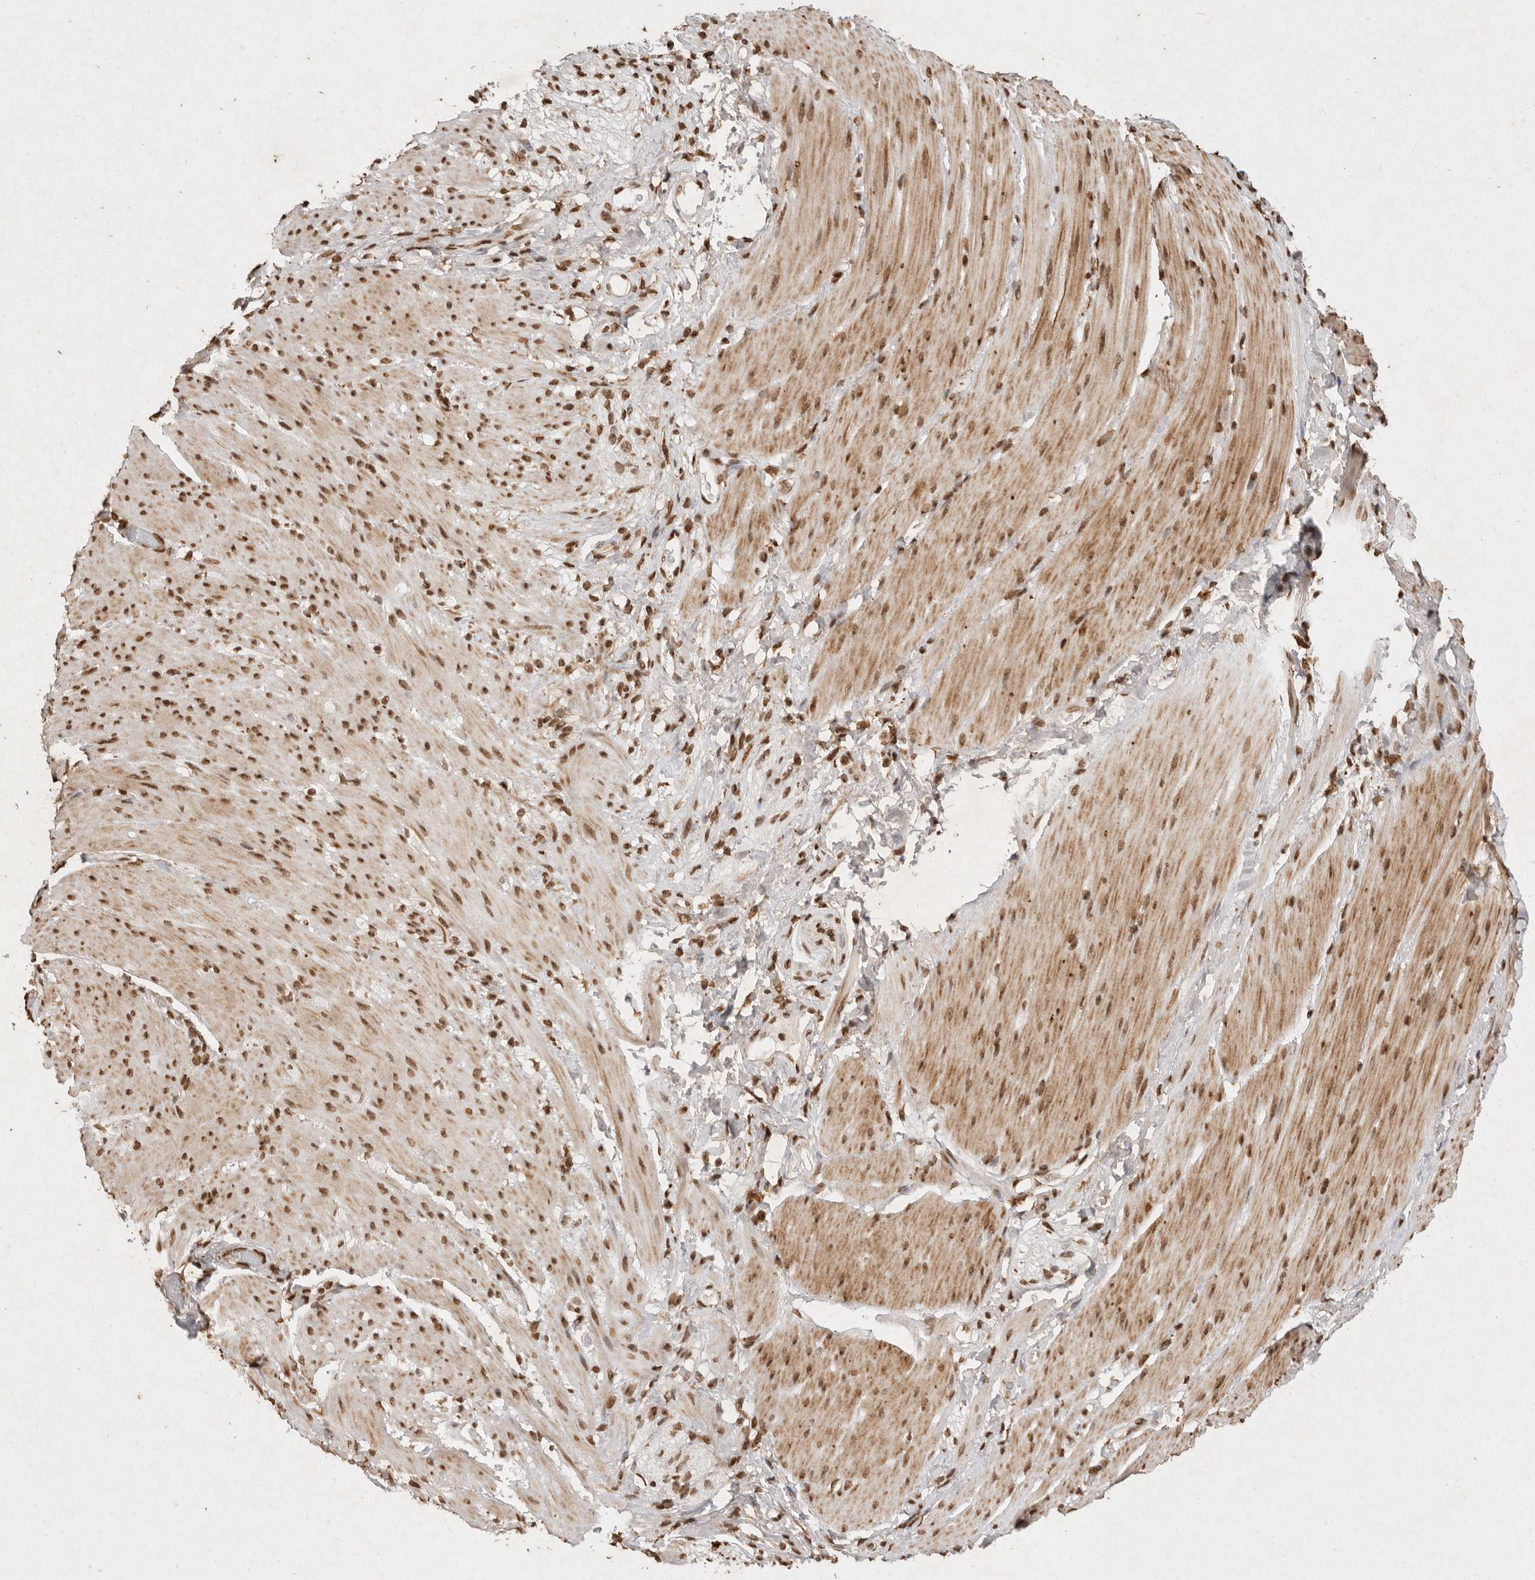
{"staining": {"intensity": "moderate", "quantity": ">75%", "location": "cytoplasmic/membranous,nuclear"}, "tissue": "smooth muscle", "cell_type": "Smooth muscle cells", "image_type": "normal", "snomed": [{"axis": "morphology", "description": "Normal tissue, NOS"}, {"axis": "topography", "description": "Smooth muscle"}, {"axis": "topography", "description": "Small intestine"}], "caption": "Immunohistochemistry histopathology image of normal smooth muscle: human smooth muscle stained using immunohistochemistry (IHC) reveals medium levels of moderate protein expression localized specifically in the cytoplasmic/membranous,nuclear of smooth muscle cells, appearing as a cytoplasmic/membranous,nuclear brown color.", "gene": "NKX3", "patient": {"sex": "female", "age": 84}}